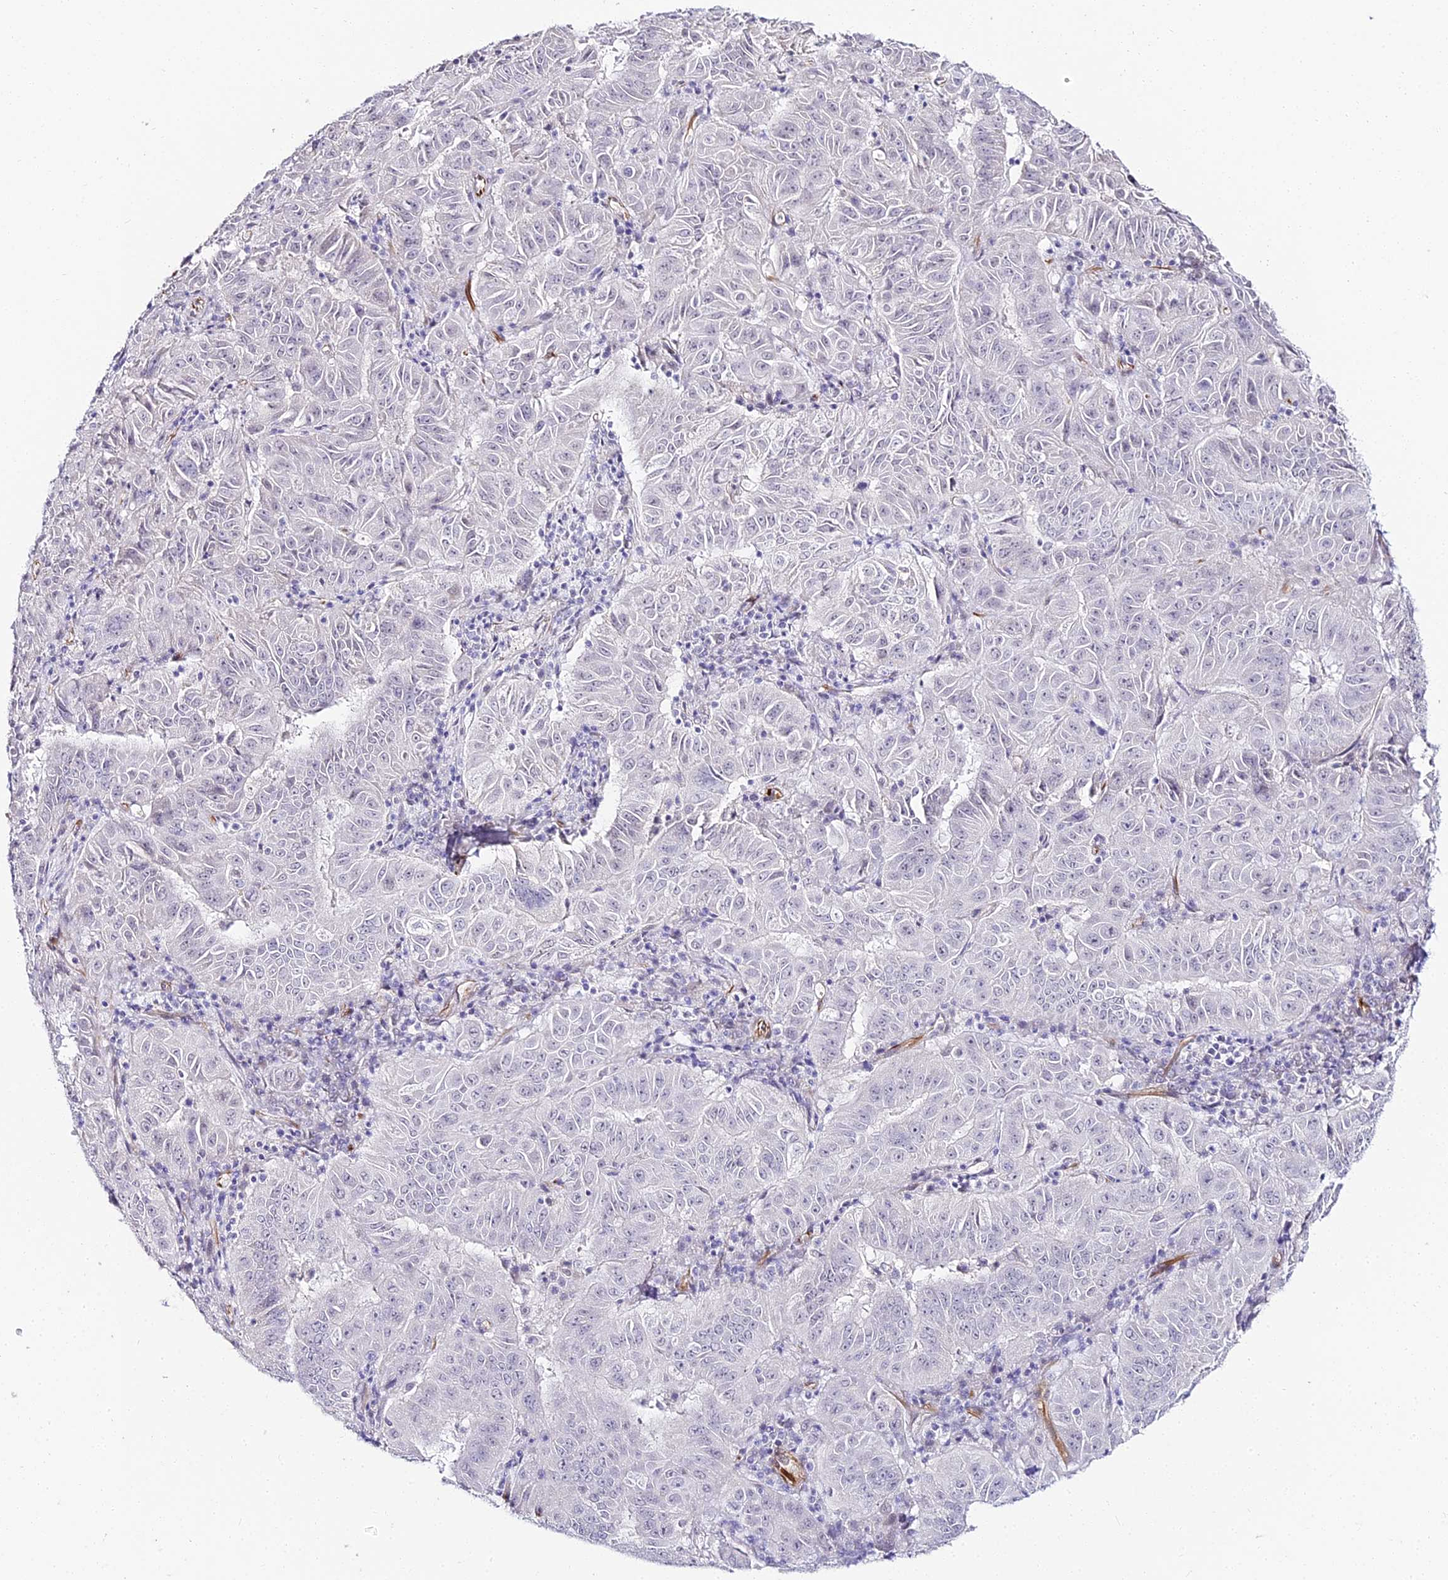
{"staining": {"intensity": "negative", "quantity": "none", "location": "none"}, "tissue": "pancreatic cancer", "cell_type": "Tumor cells", "image_type": "cancer", "snomed": [{"axis": "morphology", "description": "Adenocarcinoma, NOS"}, {"axis": "topography", "description": "Pancreas"}], "caption": "An immunohistochemistry (IHC) photomicrograph of adenocarcinoma (pancreatic) is shown. There is no staining in tumor cells of adenocarcinoma (pancreatic). (Immunohistochemistry, brightfield microscopy, high magnification).", "gene": "ALPG", "patient": {"sex": "male", "age": 63}}